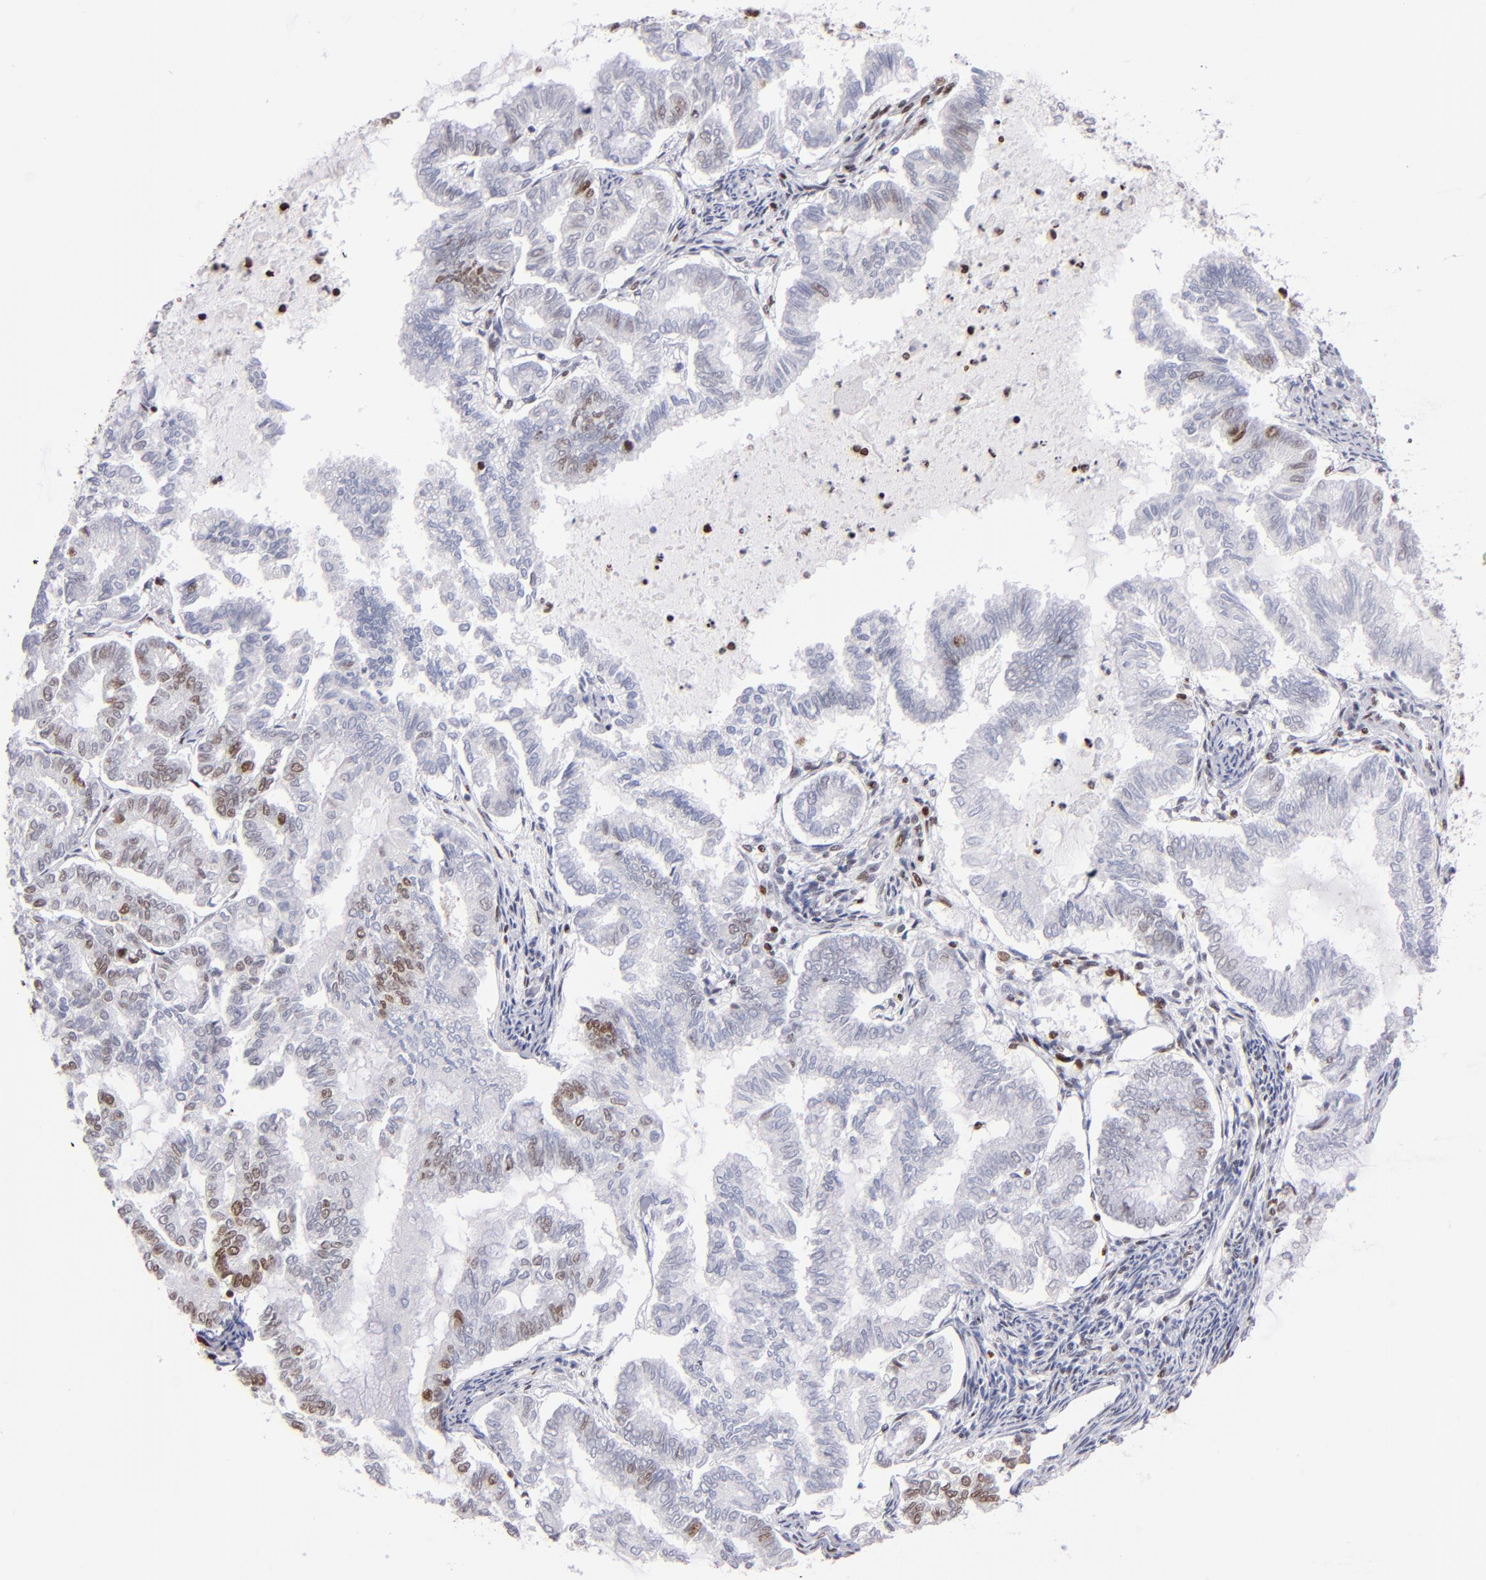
{"staining": {"intensity": "moderate", "quantity": "<25%", "location": "nuclear"}, "tissue": "endometrial cancer", "cell_type": "Tumor cells", "image_type": "cancer", "snomed": [{"axis": "morphology", "description": "Adenocarcinoma, NOS"}, {"axis": "topography", "description": "Endometrium"}], "caption": "Tumor cells reveal low levels of moderate nuclear expression in about <25% of cells in human endometrial adenocarcinoma. The protein of interest is stained brown, and the nuclei are stained in blue (DAB IHC with brightfield microscopy, high magnification).", "gene": "POLA1", "patient": {"sex": "female", "age": 79}}